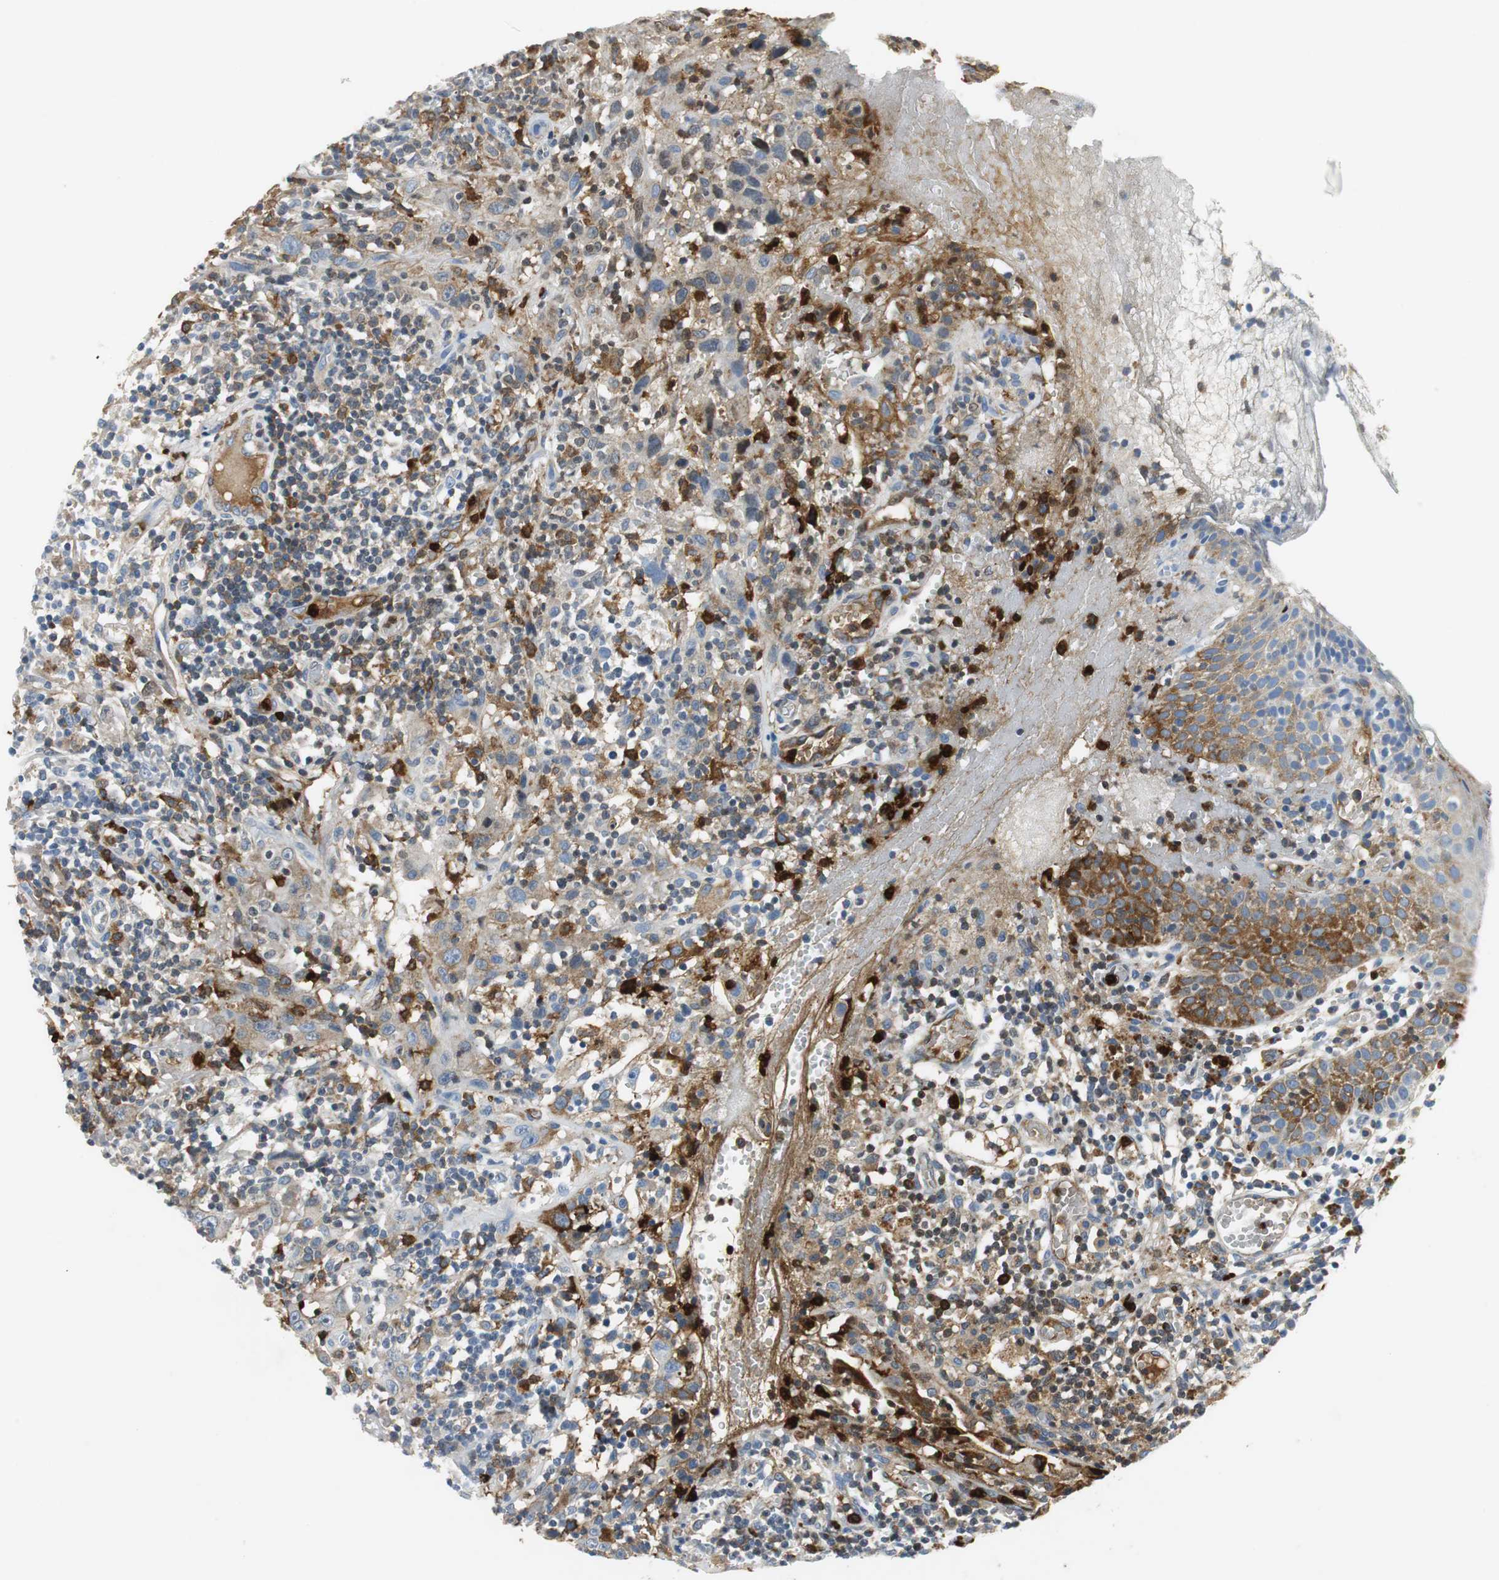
{"staining": {"intensity": "weak", "quantity": "25%-75%", "location": "cytoplasmic/membranous"}, "tissue": "thyroid cancer", "cell_type": "Tumor cells", "image_type": "cancer", "snomed": [{"axis": "morphology", "description": "Carcinoma, NOS"}, {"axis": "topography", "description": "Thyroid gland"}], "caption": "Weak cytoplasmic/membranous protein expression is present in approximately 25%-75% of tumor cells in carcinoma (thyroid).", "gene": "ORM1", "patient": {"sex": "female", "age": 77}}